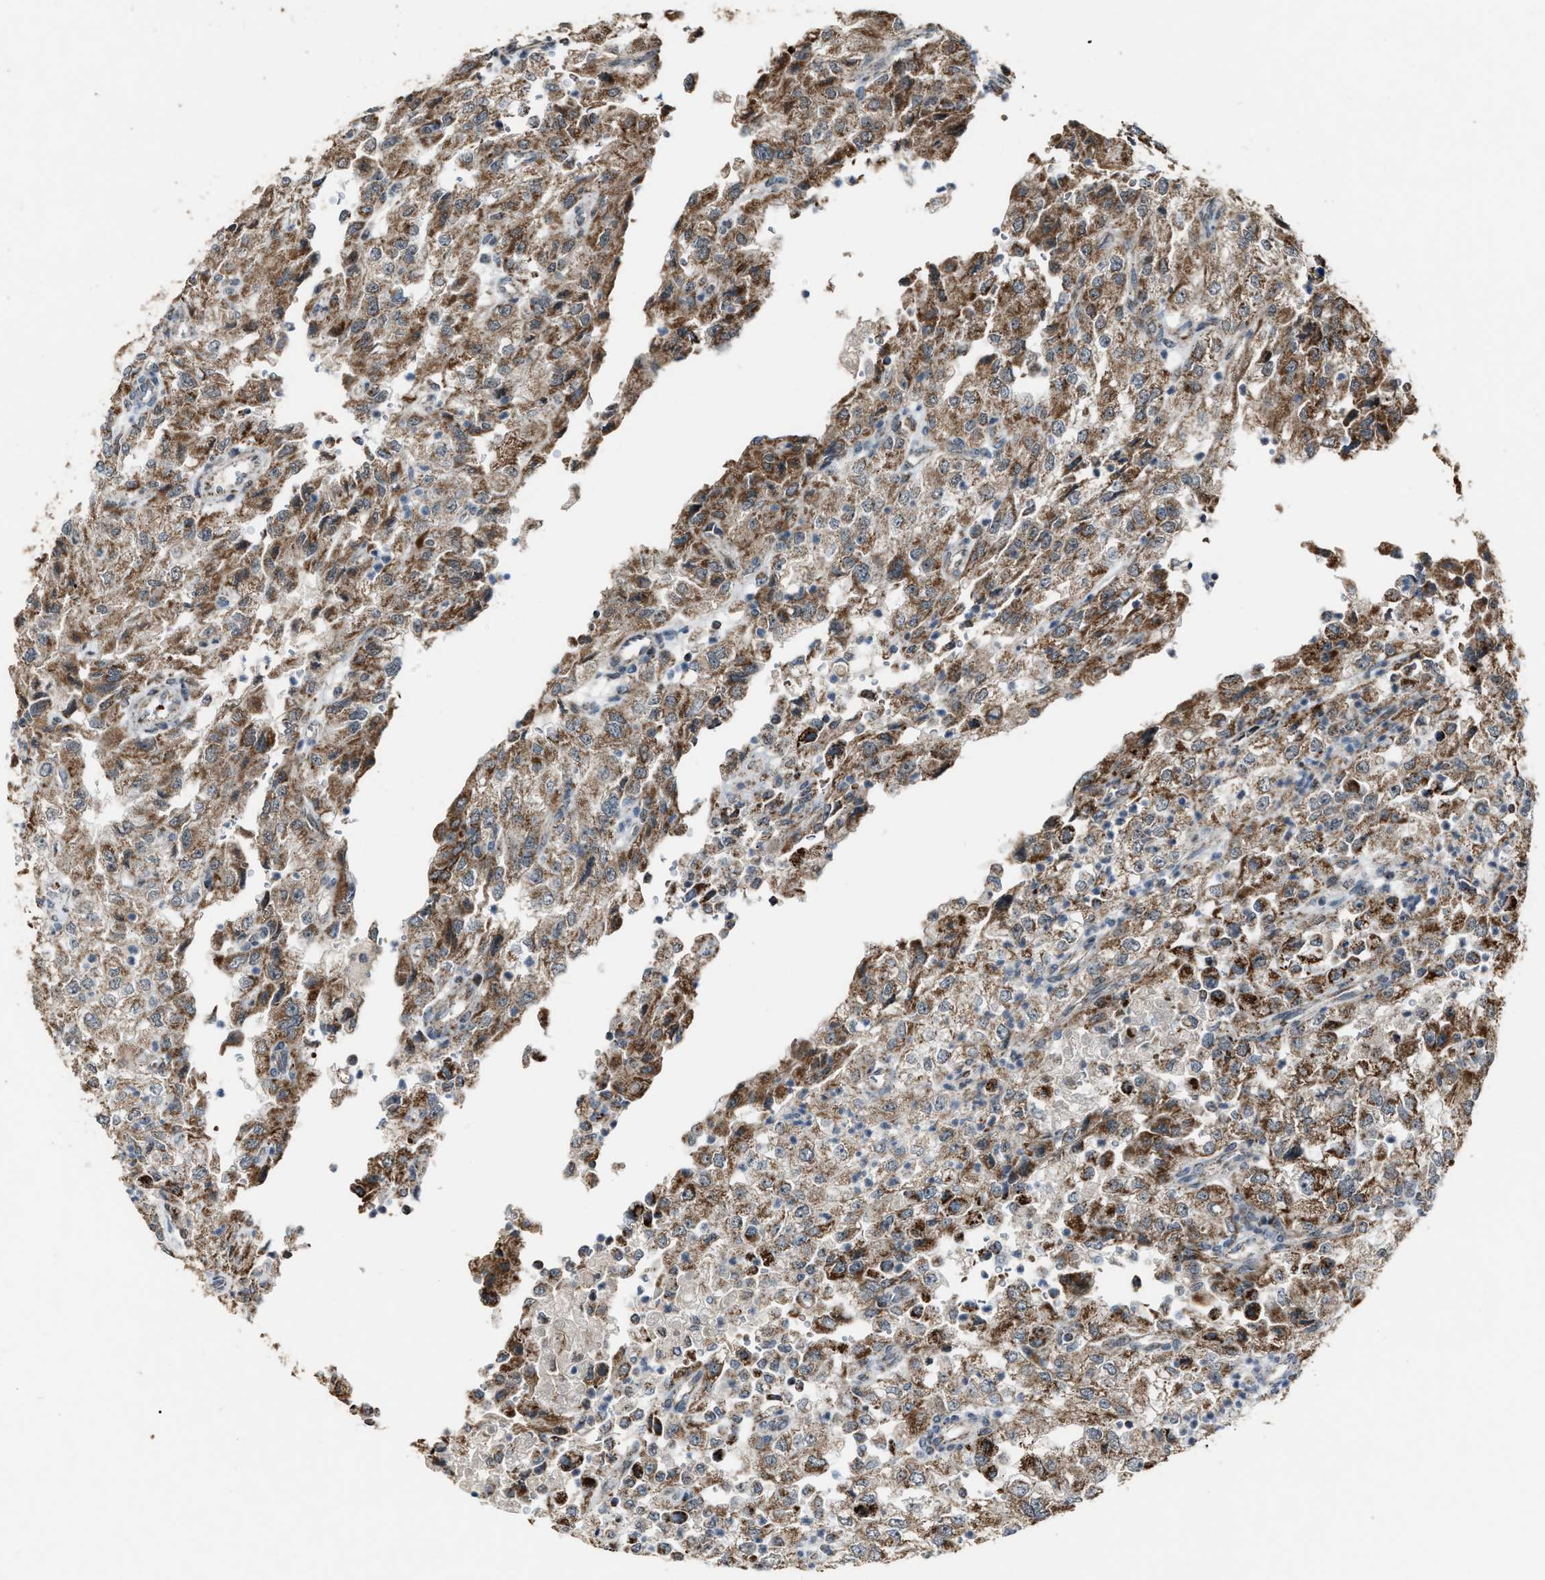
{"staining": {"intensity": "moderate", "quantity": ">75%", "location": "cytoplasmic/membranous"}, "tissue": "renal cancer", "cell_type": "Tumor cells", "image_type": "cancer", "snomed": [{"axis": "morphology", "description": "Adenocarcinoma, NOS"}, {"axis": "topography", "description": "Kidney"}], "caption": "This micrograph reveals renal cancer stained with immunohistochemistry (IHC) to label a protein in brown. The cytoplasmic/membranous of tumor cells show moderate positivity for the protein. Nuclei are counter-stained blue.", "gene": "CHN2", "patient": {"sex": "female", "age": 54}}